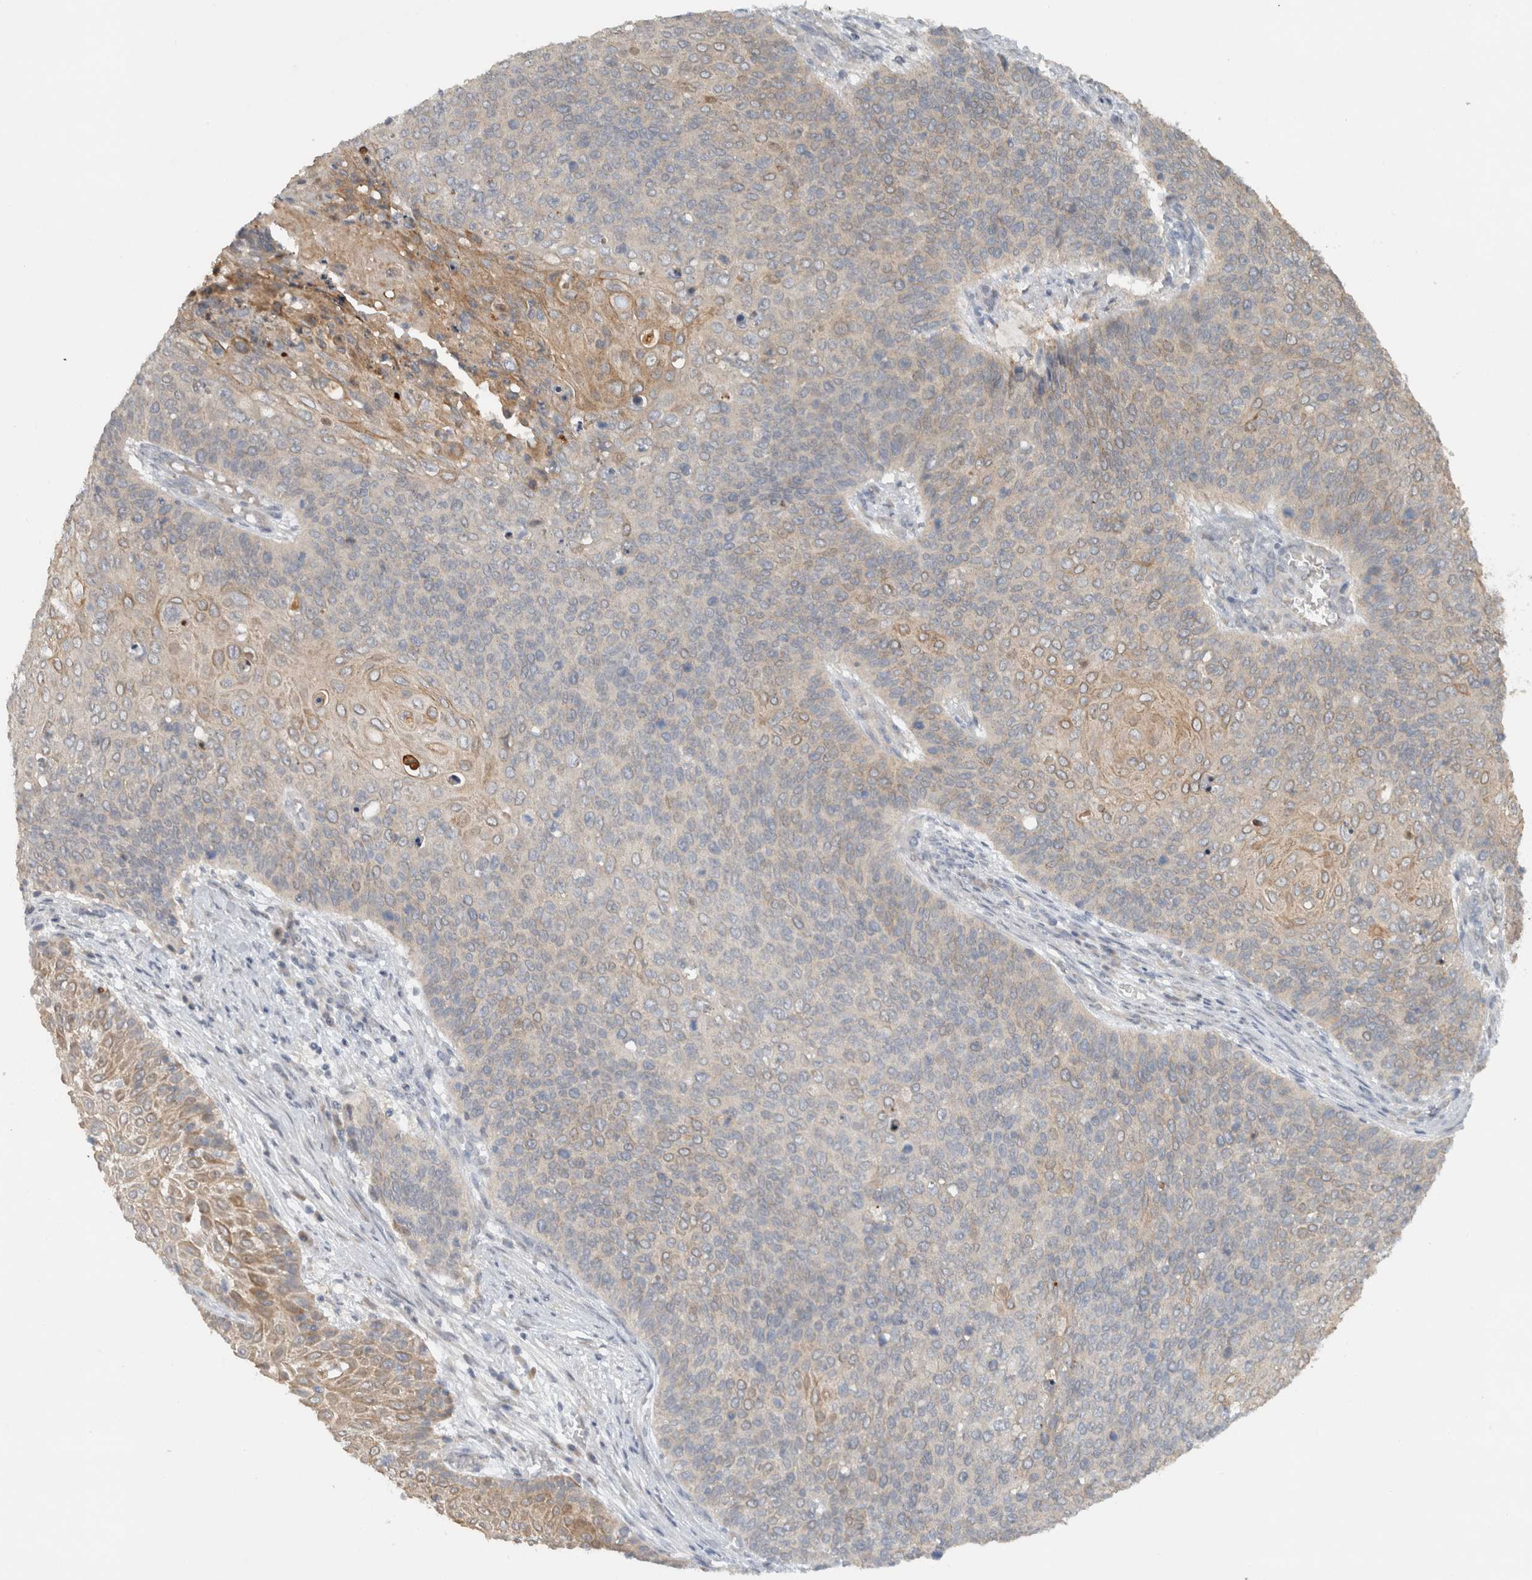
{"staining": {"intensity": "weak", "quantity": "<25%", "location": "cytoplasmic/membranous"}, "tissue": "cervical cancer", "cell_type": "Tumor cells", "image_type": "cancer", "snomed": [{"axis": "morphology", "description": "Squamous cell carcinoma, NOS"}, {"axis": "topography", "description": "Cervix"}], "caption": "Protein analysis of cervical cancer (squamous cell carcinoma) demonstrates no significant expression in tumor cells. (DAB IHC, high magnification).", "gene": "ERCC6L2", "patient": {"sex": "female", "age": 39}}